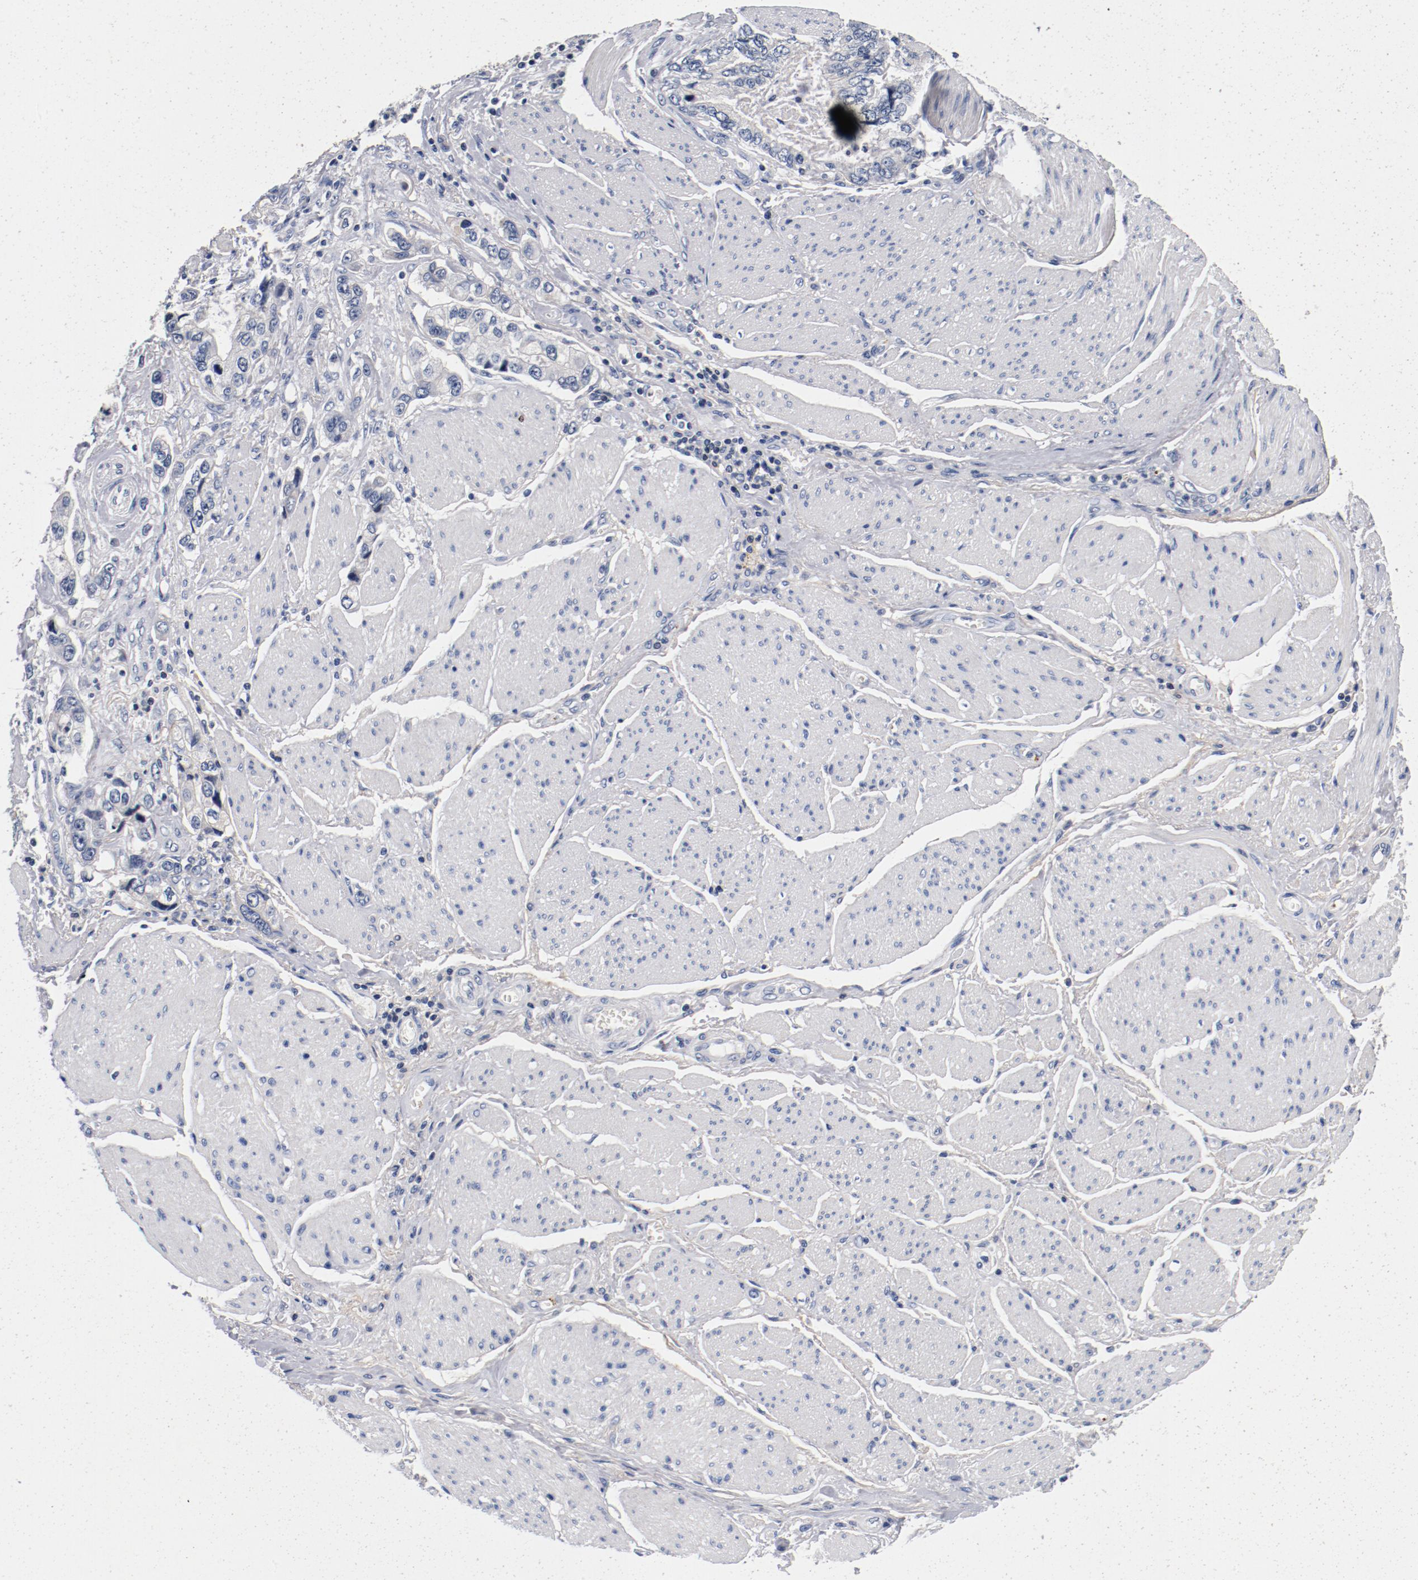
{"staining": {"intensity": "moderate", "quantity": "<25%", "location": "cytoplasmic/membranous"}, "tissue": "stomach cancer", "cell_type": "Tumor cells", "image_type": "cancer", "snomed": [{"axis": "morphology", "description": "Adenocarcinoma, NOS"}, {"axis": "topography", "description": "Pancreas"}, {"axis": "topography", "description": "Stomach, upper"}], "caption": "A photomicrograph of human stomach cancer (adenocarcinoma) stained for a protein demonstrates moderate cytoplasmic/membranous brown staining in tumor cells.", "gene": "PIM1", "patient": {"sex": "male", "age": 77}}